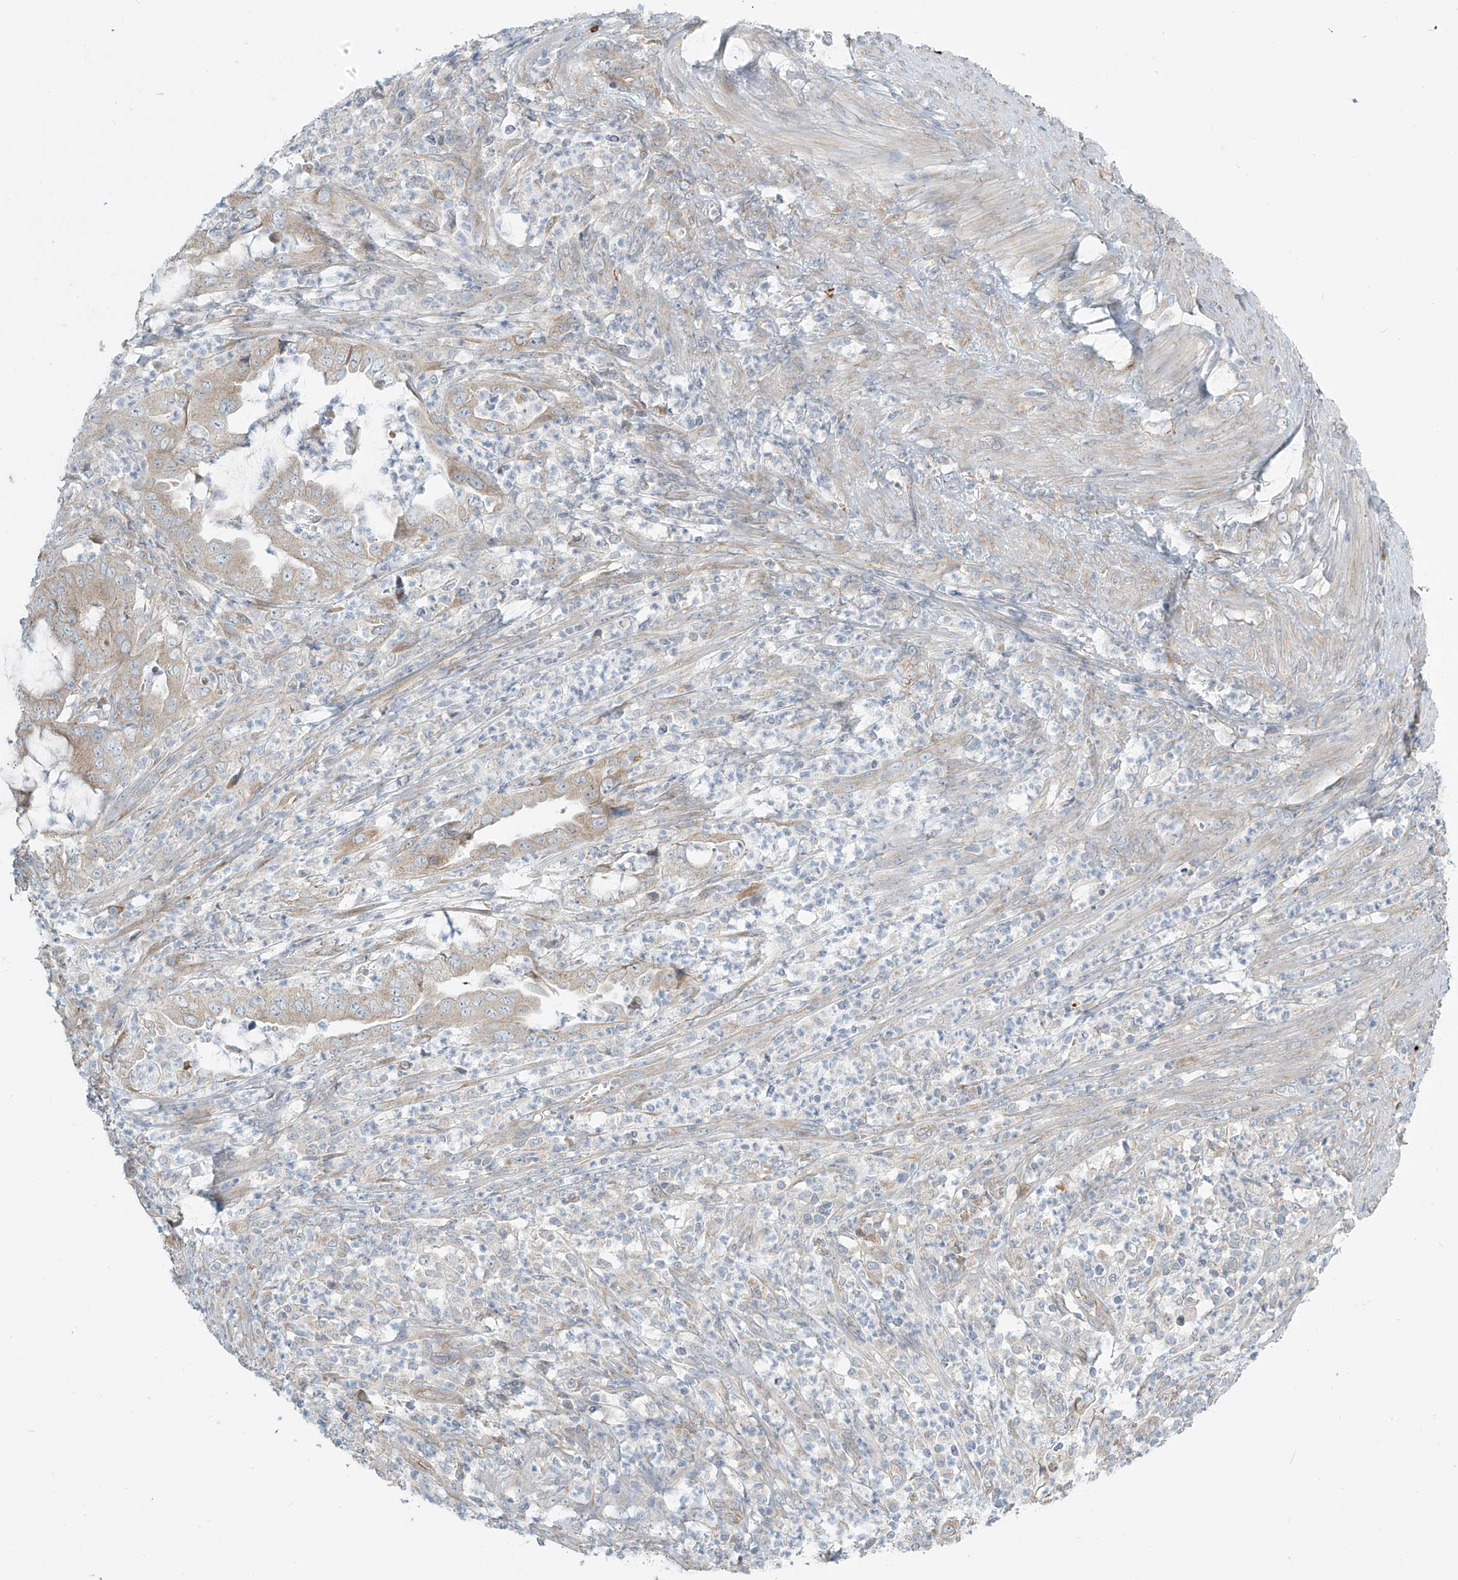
{"staining": {"intensity": "weak", "quantity": ">75%", "location": "cytoplasmic/membranous"}, "tissue": "endometrial cancer", "cell_type": "Tumor cells", "image_type": "cancer", "snomed": [{"axis": "morphology", "description": "Adenocarcinoma, NOS"}, {"axis": "topography", "description": "Endometrium"}], "caption": "Protein expression by IHC reveals weak cytoplasmic/membranous staining in about >75% of tumor cells in endometrial cancer. (DAB (3,3'-diaminobenzidine) IHC with brightfield microscopy, high magnification).", "gene": "LZTS3", "patient": {"sex": "female", "age": 51}}